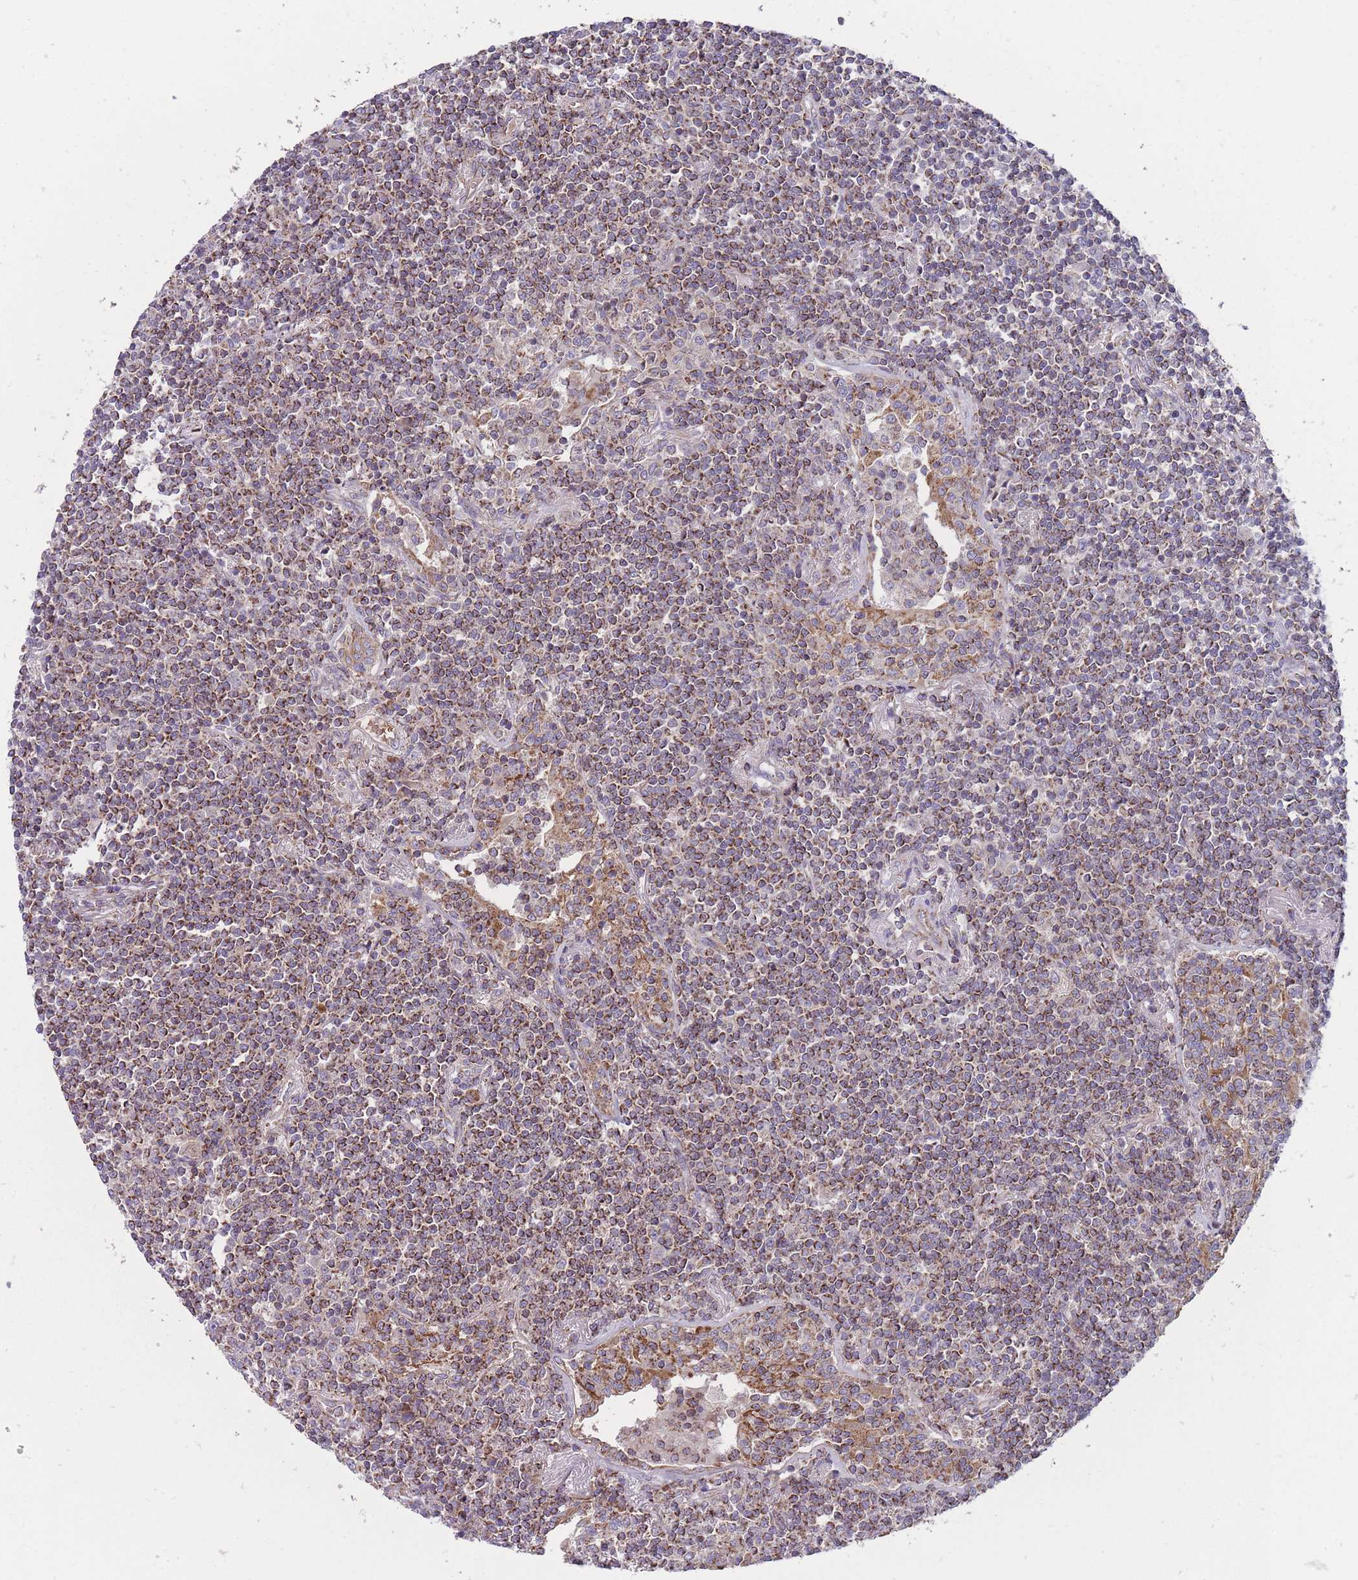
{"staining": {"intensity": "moderate", "quantity": ">75%", "location": "cytoplasmic/membranous"}, "tissue": "lymphoma", "cell_type": "Tumor cells", "image_type": "cancer", "snomed": [{"axis": "morphology", "description": "Malignant lymphoma, non-Hodgkin's type, Low grade"}, {"axis": "topography", "description": "Lung"}], "caption": "Low-grade malignant lymphoma, non-Hodgkin's type stained for a protein (brown) shows moderate cytoplasmic/membranous positive positivity in about >75% of tumor cells.", "gene": "ANKRD10", "patient": {"sex": "female", "age": 71}}